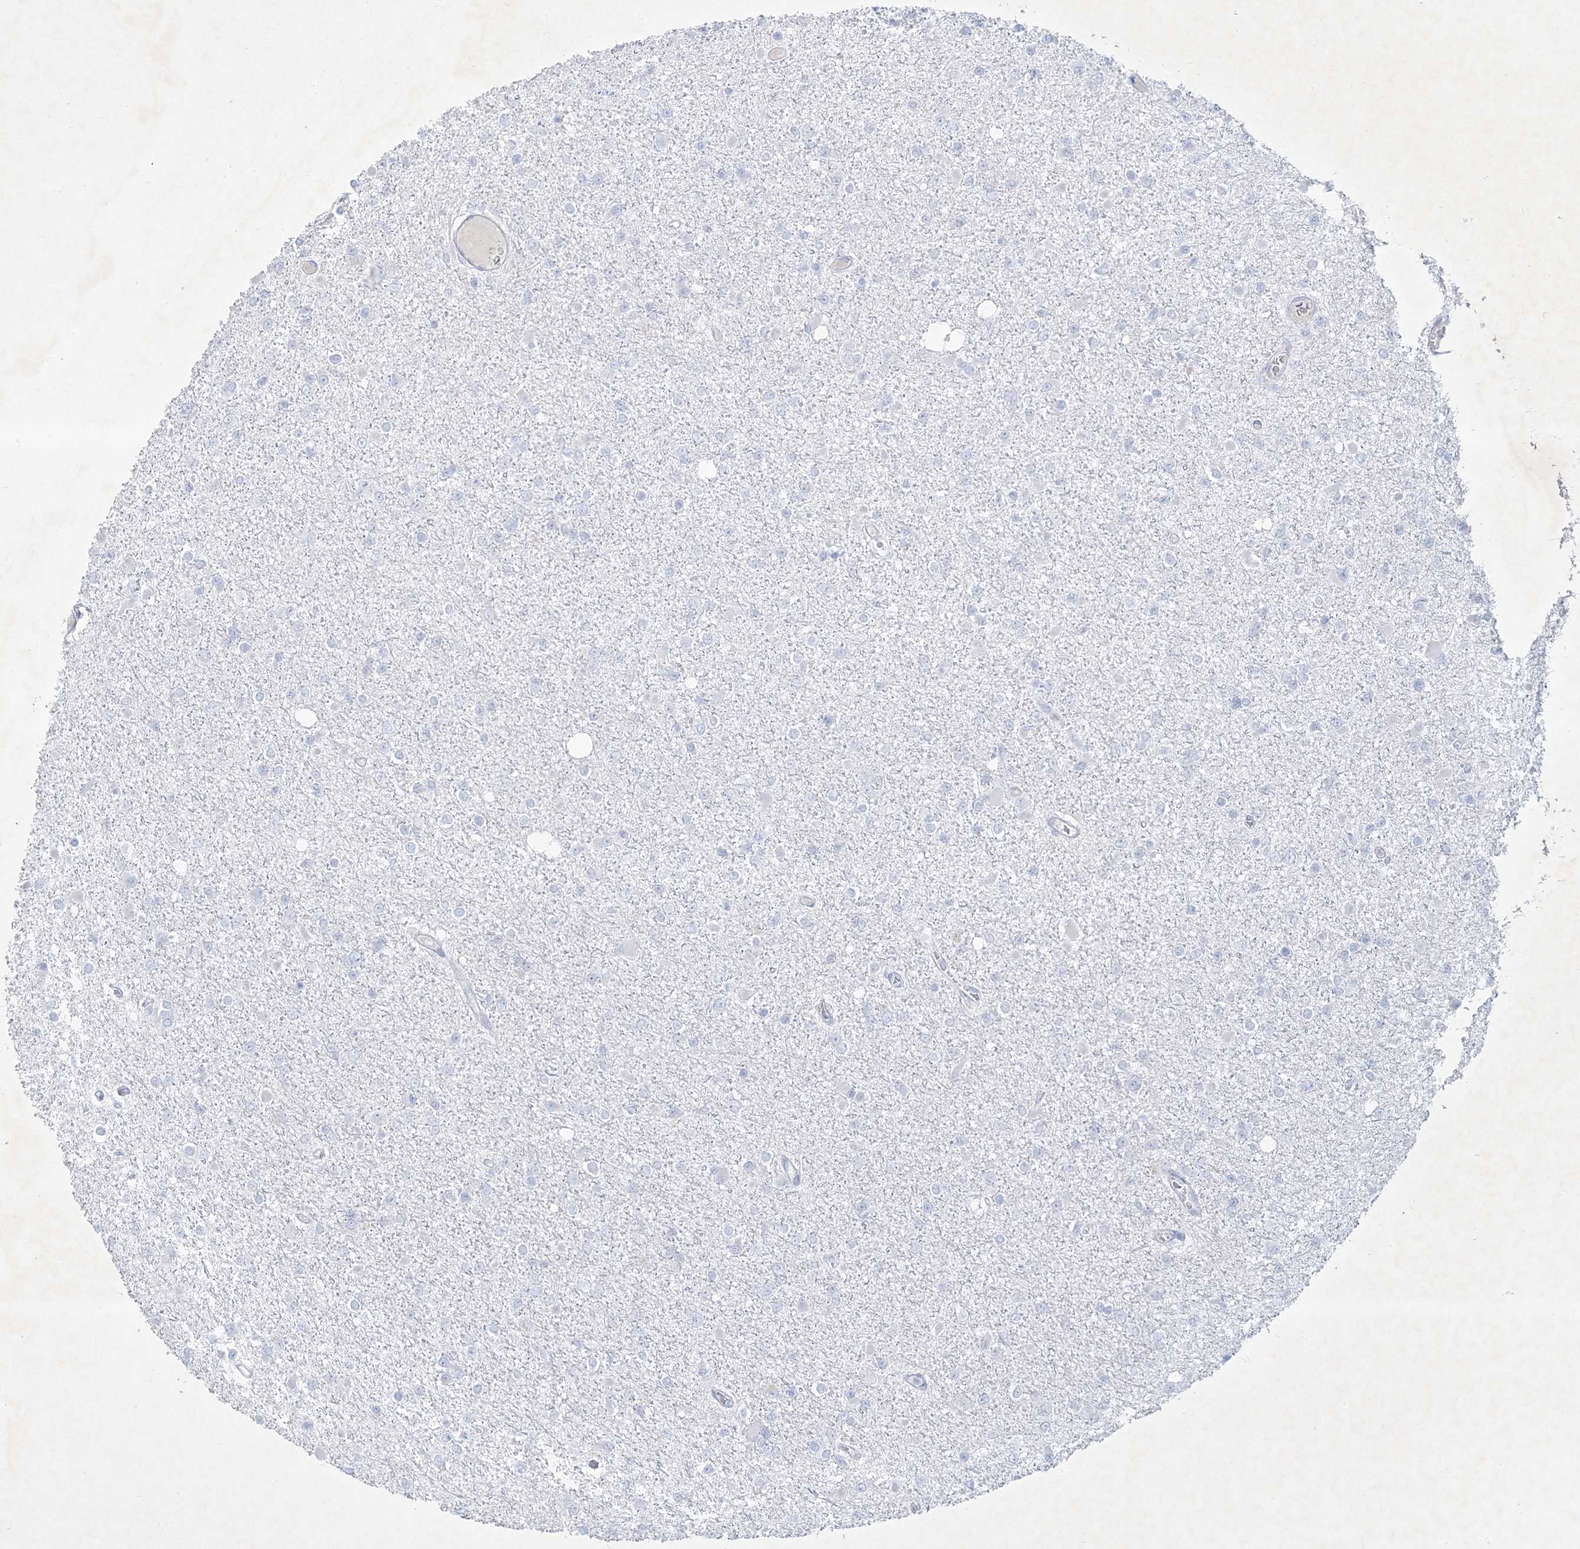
{"staining": {"intensity": "negative", "quantity": "none", "location": "none"}, "tissue": "glioma", "cell_type": "Tumor cells", "image_type": "cancer", "snomed": [{"axis": "morphology", "description": "Glioma, malignant, Low grade"}, {"axis": "topography", "description": "Brain"}], "caption": "This is a micrograph of immunohistochemistry (IHC) staining of low-grade glioma (malignant), which shows no staining in tumor cells.", "gene": "B3GNT7", "patient": {"sex": "female", "age": 22}}